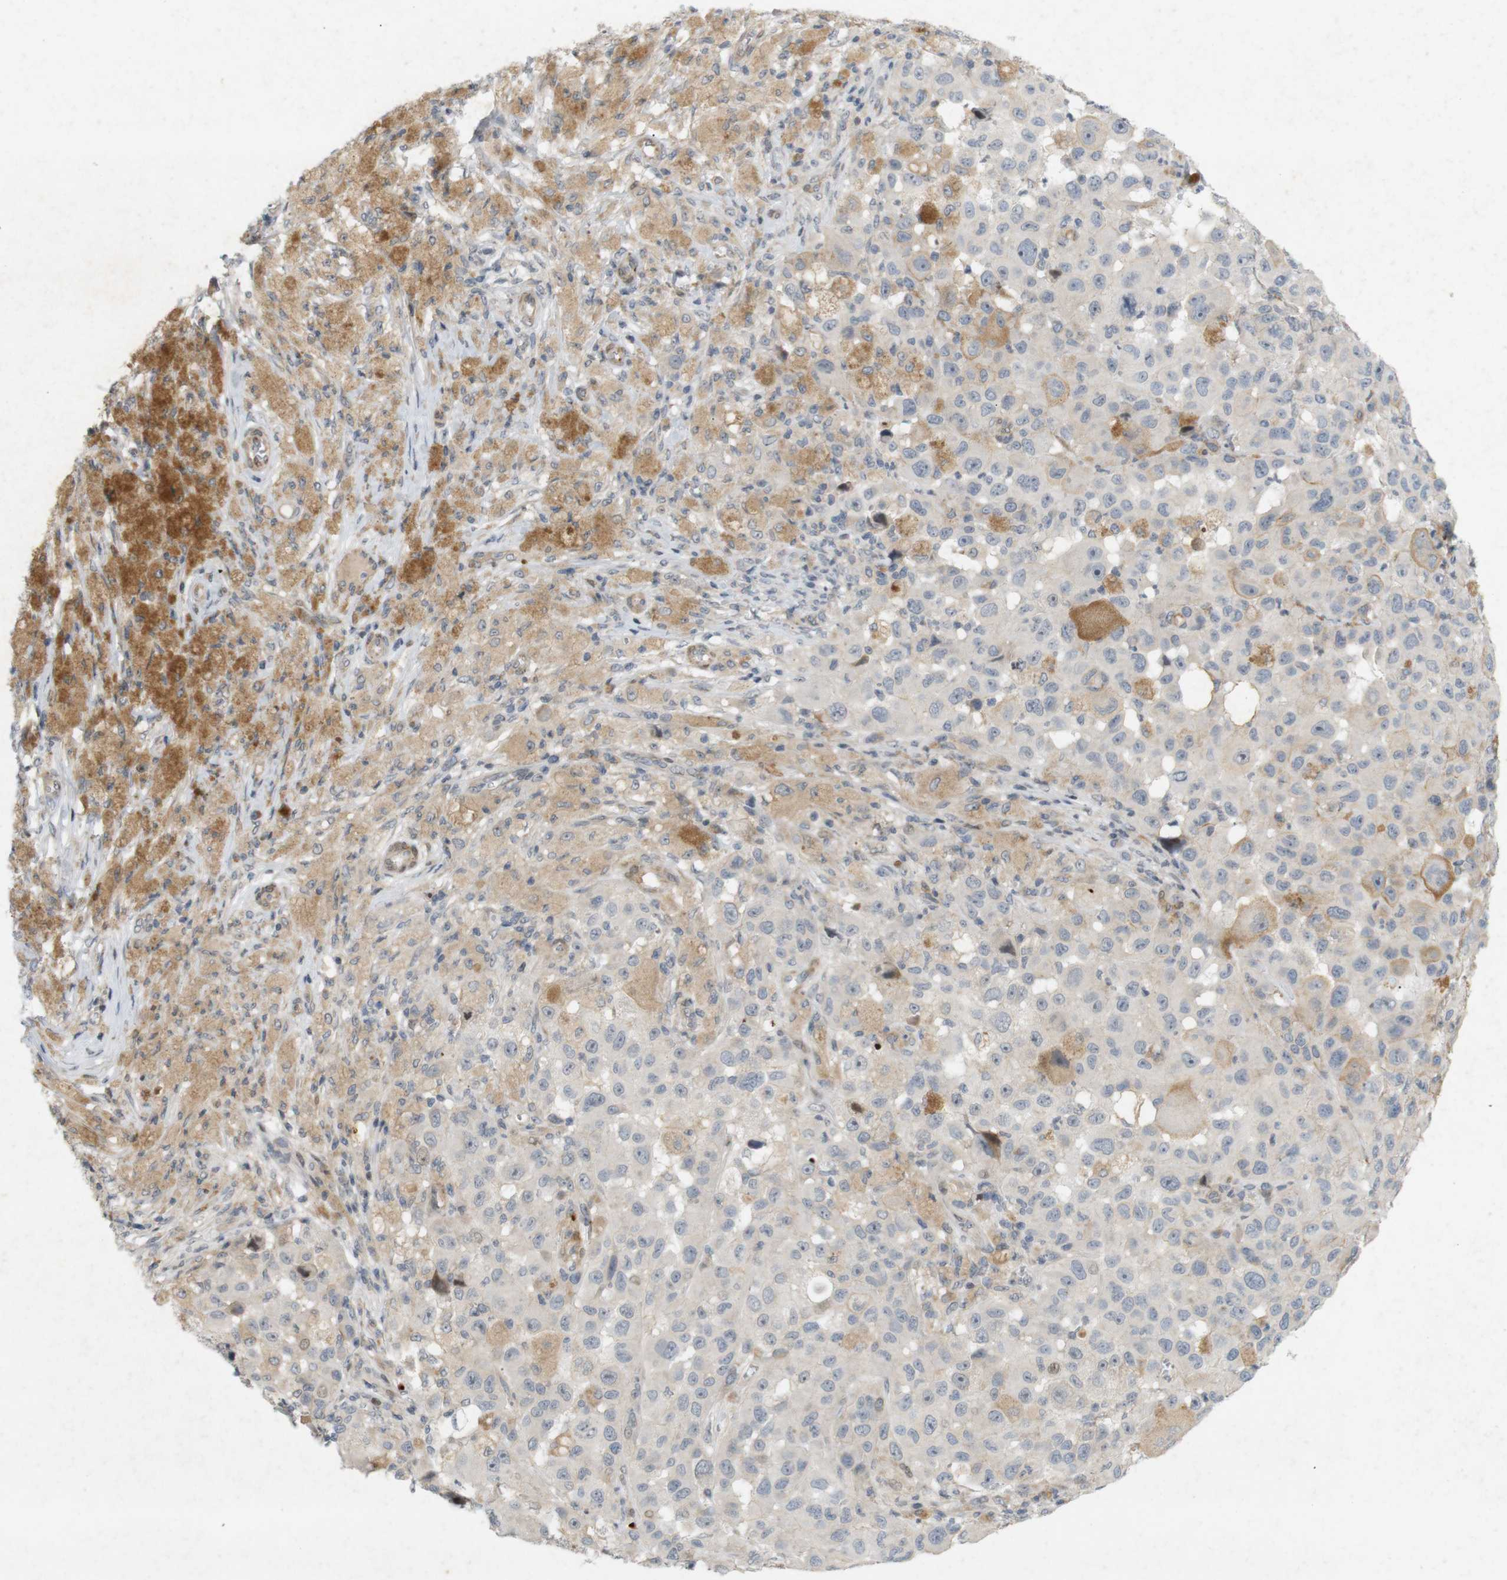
{"staining": {"intensity": "weak", "quantity": "25%-75%", "location": "cytoplasmic/membranous"}, "tissue": "melanoma", "cell_type": "Tumor cells", "image_type": "cancer", "snomed": [{"axis": "morphology", "description": "Malignant melanoma, NOS"}, {"axis": "topography", "description": "Skin"}], "caption": "Protein analysis of malignant melanoma tissue shows weak cytoplasmic/membranous positivity in approximately 25%-75% of tumor cells.", "gene": "PPP1R14A", "patient": {"sex": "male", "age": 96}}